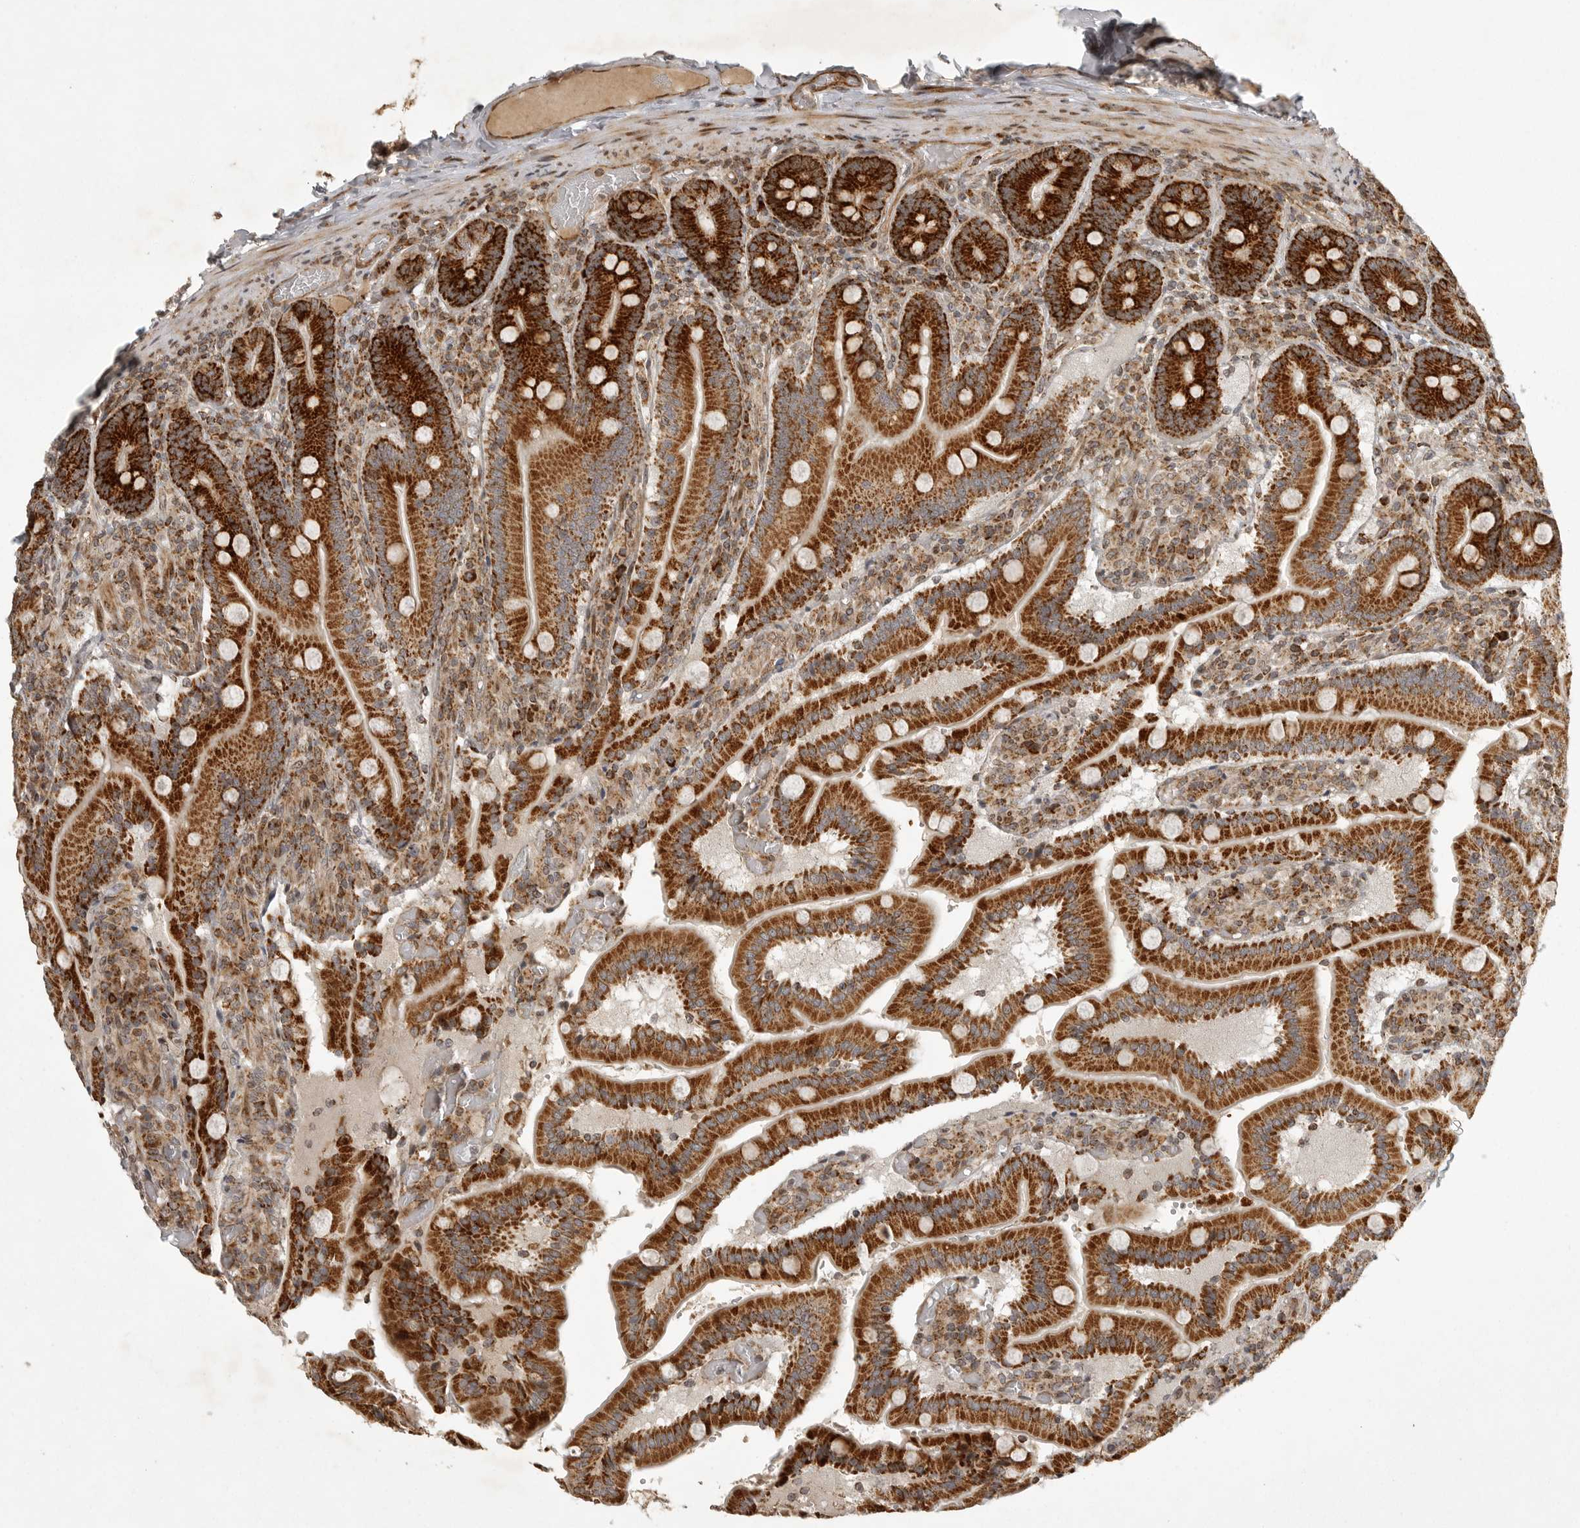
{"staining": {"intensity": "strong", "quantity": ">75%", "location": "cytoplasmic/membranous"}, "tissue": "duodenum", "cell_type": "Glandular cells", "image_type": "normal", "snomed": [{"axis": "morphology", "description": "Normal tissue, NOS"}, {"axis": "topography", "description": "Duodenum"}], "caption": "Glandular cells show high levels of strong cytoplasmic/membranous staining in approximately >75% of cells in unremarkable duodenum.", "gene": "NARS2", "patient": {"sex": "female", "age": 62}}